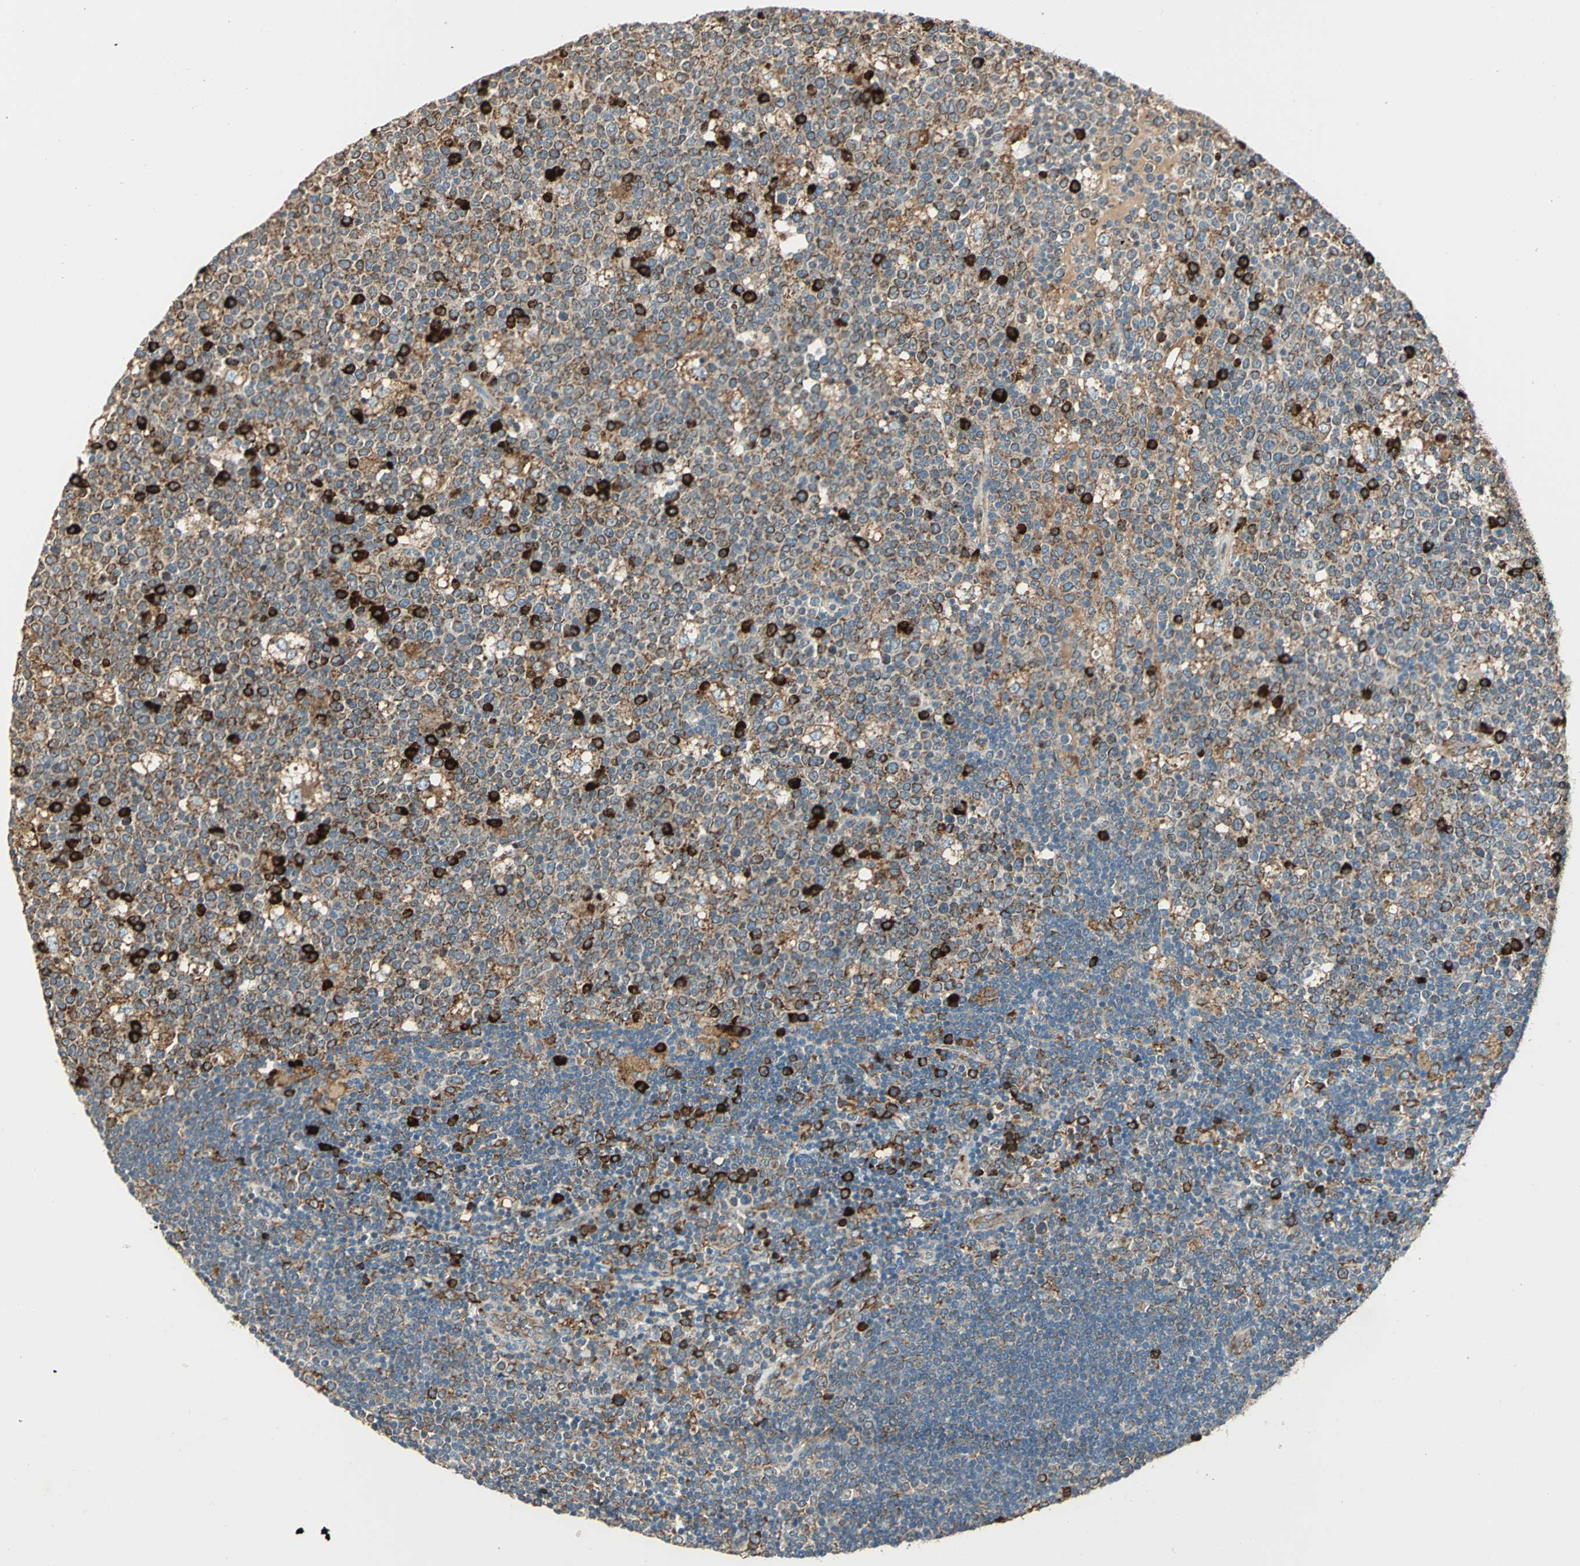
{"staining": {"intensity": "moderate", "quantity": ">75%", "location": "cytoplasmic/membranous"}, "tissue": "lymph node", "cell_type": "Germinal center cells", "image_type": "normal", "snomed": [{"axis": "morphology", "description": "Normal tissue, NOS"}, {"axis": "topography", "description": "Lymph node"}, {"axis": "topography", "description": "Salivary gland"}], "caption": "Germinal center cells display medium levels of moderate cytoplasmic/membranous expression in about >75% of cells in unremarkable human lymph node.", "gene": "PDIA4", "patient": {"sex": "male", "age": 8}}